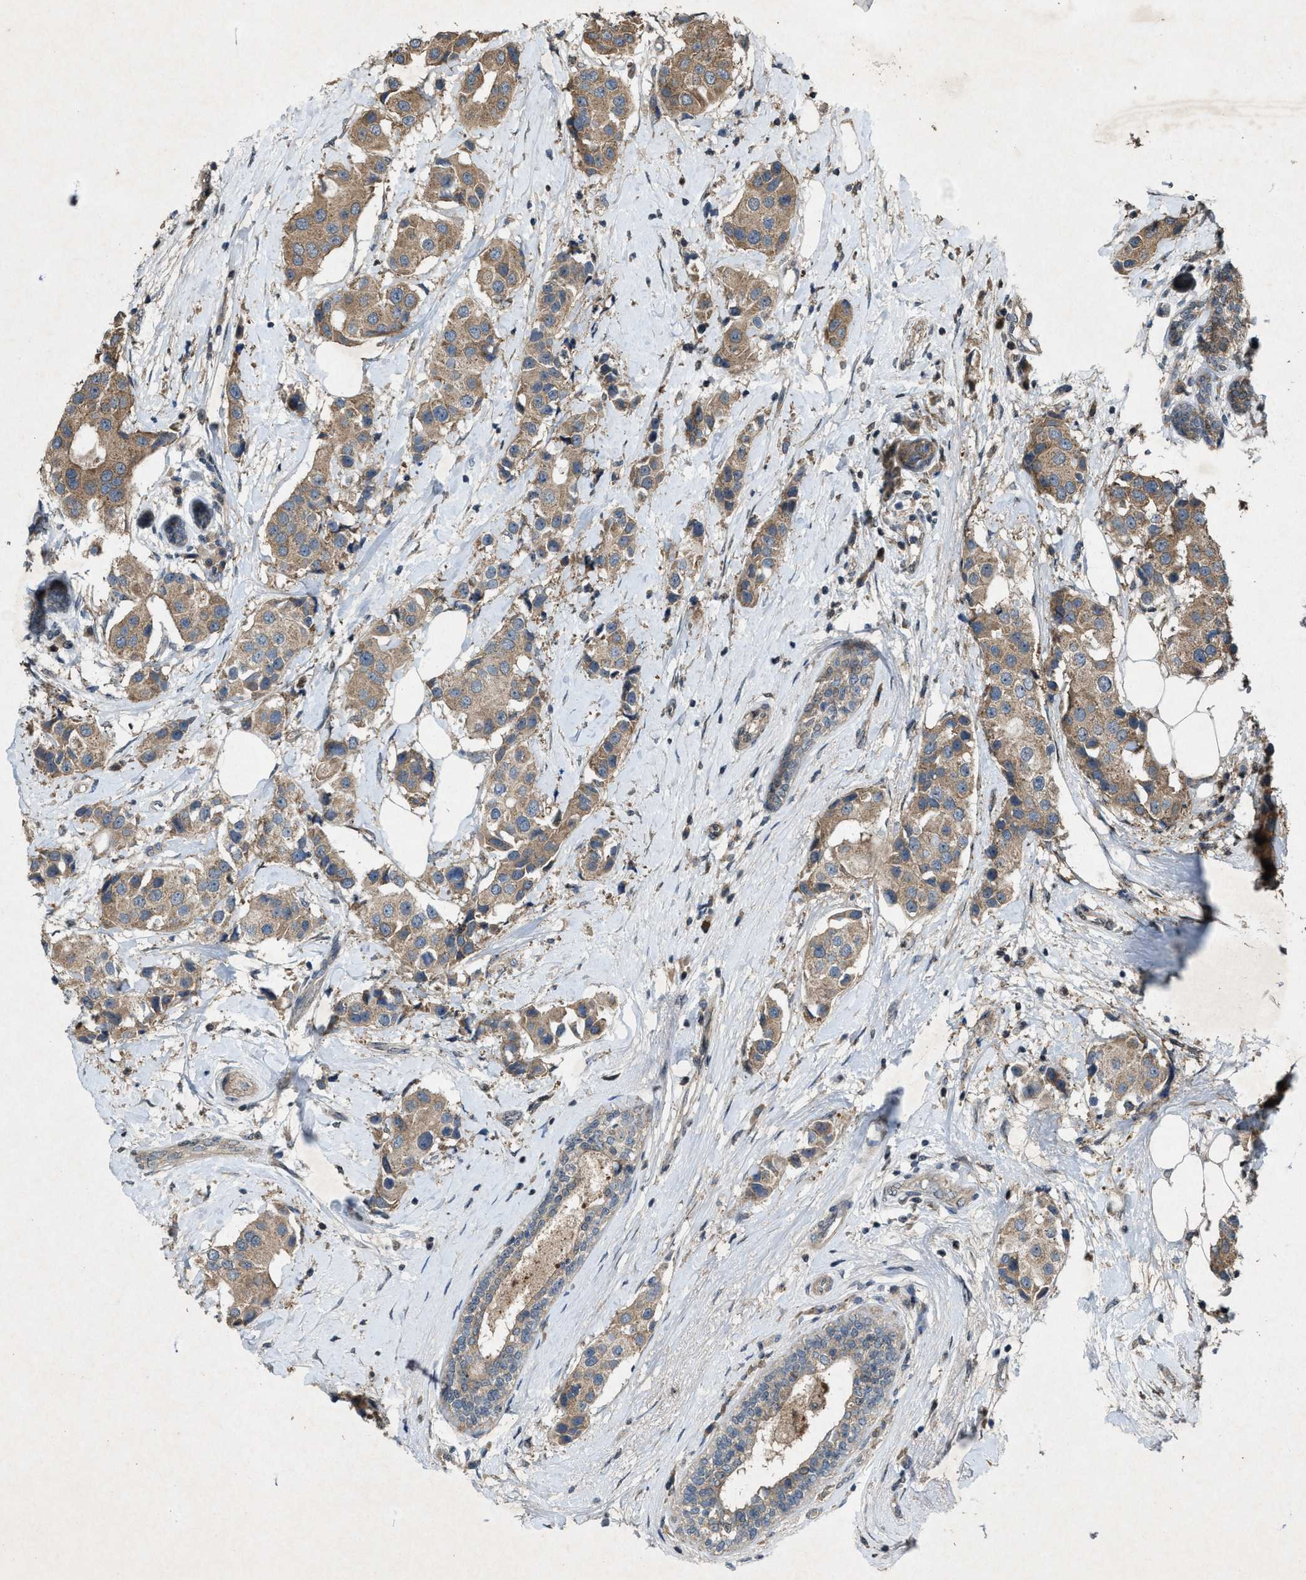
{"staining": {"intensity": "moderate", "quantity": ">75%", "location": "cytoplasmic/membranous"}, "tissue": "breast cancer", "cell_type": "Tumor cells", "image_type": "cancer", "snomed": [{"axis": "morphology", "description": "Normal tissue, NOS"}, {"axis": "morphology", "description": "Duct carcinoma"}, {"axis": "topography", "description": "Breast"}], "caption": "Protein positivity by immunohistochemistry displays moderate cytoplasmic/membranous expression in approximately >75% of tumor cells in intraductal carcinoma (breast). Nuclei are stained in blue.", "gene": "PDP2", "patient": {"sex": "female", "age": 39}}